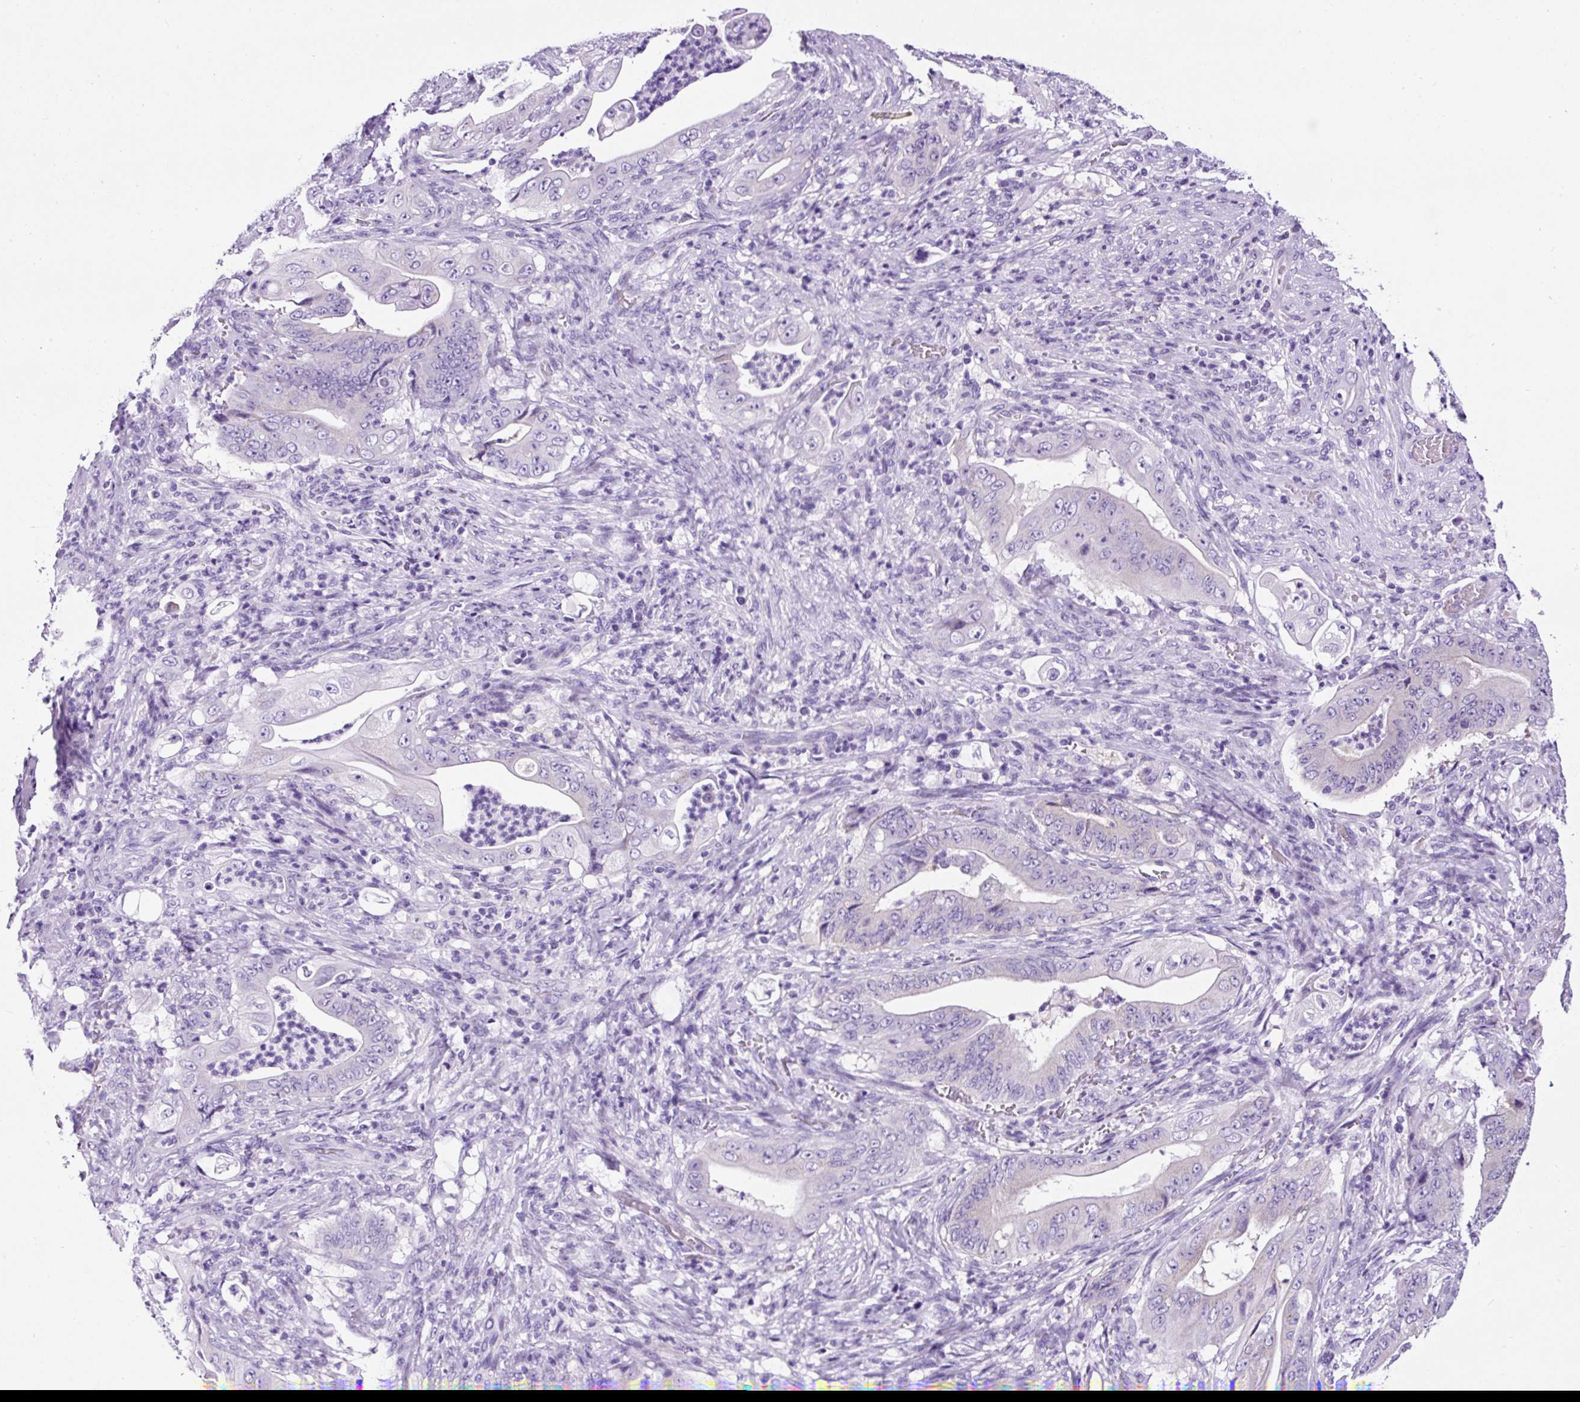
{"staining": {"intensity": "negative", "quantity": "none", "location": "none"}, "tissue": "stomach cancer", "cell_type": "Tumor cells", "image_type": "cancer", "snomed": [{"axis": "morphology", "description": "Adenocarcinoma, NOS"}, {"axis": "topography", "description": "Stomach"}], "caption": "This is an immunohistochemistry micrograph of human stomach cancer (adenocarcinoma). There is no staining in tumor cells.", "gene": "STOX2", "patient": {"sex": "female", "age": 73}}